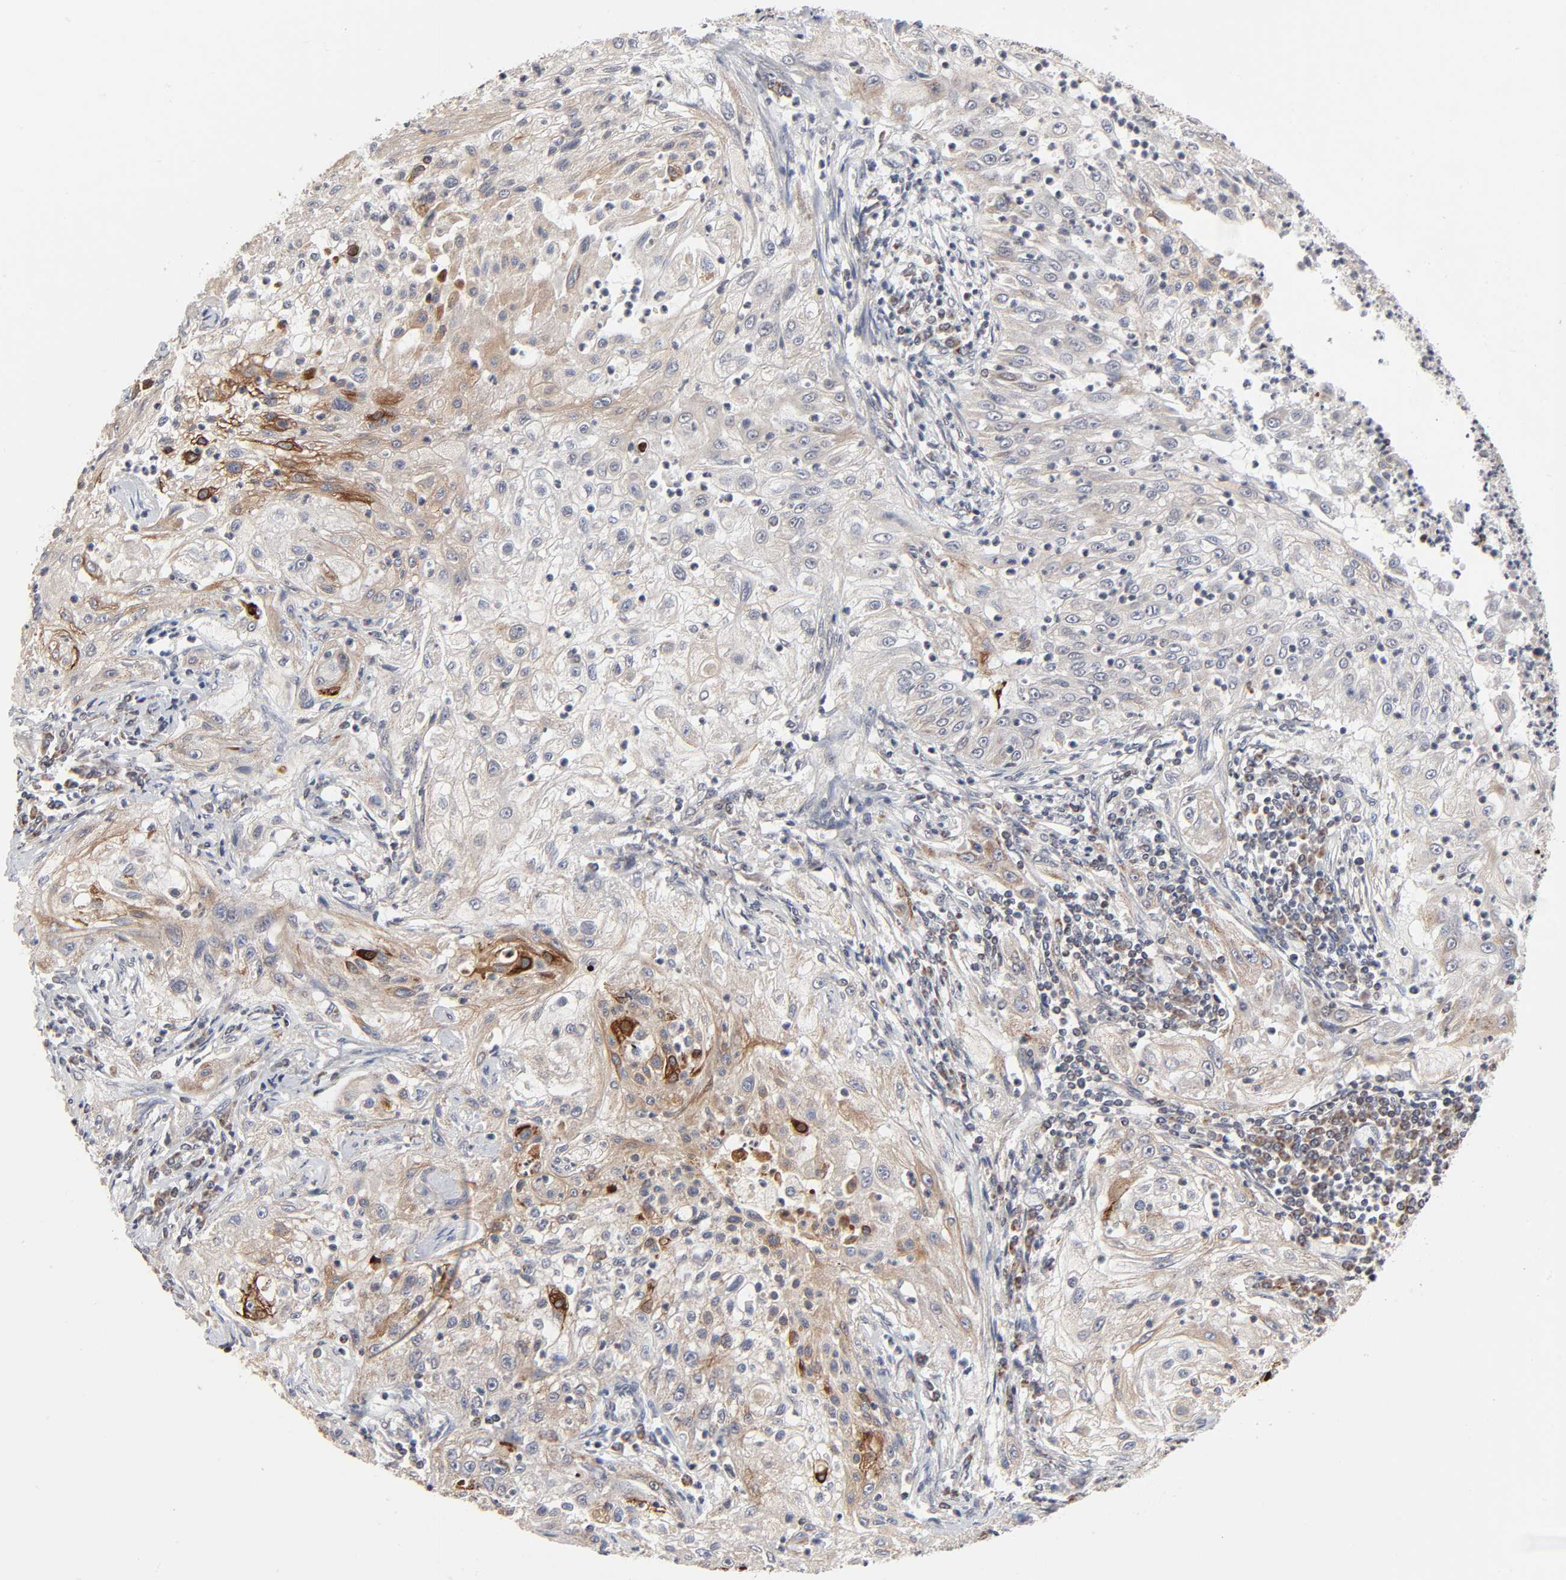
{"staining": {"intensity": "strong", "quantity": "25%-75%", "location": "cytoplasmic/membranous"}, "tissue": "lung cancer", "cell_type": "Tumor cells", "image_type": "cancer", "snomed": [{"axis": "morphology", "description": "Inflammation, NOS"}, {"axis": "morphology", "description": "Squamous cell carcinoma, NOS"}, {"axis": "topography", "description": "Lymph node"}, {"axis": "topography", "description": "Soft tissue"}, {"axis": "topography", "description": "Lung"}], "caption": "Immunohistochemistry (IHC) micrograph of neoplastic tissue: lung squamous cell carcinoma stained using IHC displays high levels of strong protein expression localized specifically in the cytoplasmic/membranous of tumor cells, appearing as a cytoplasmic/membranous brown color.", "gene": "AUH", "patient": {"sex": "male", "age": 66}}